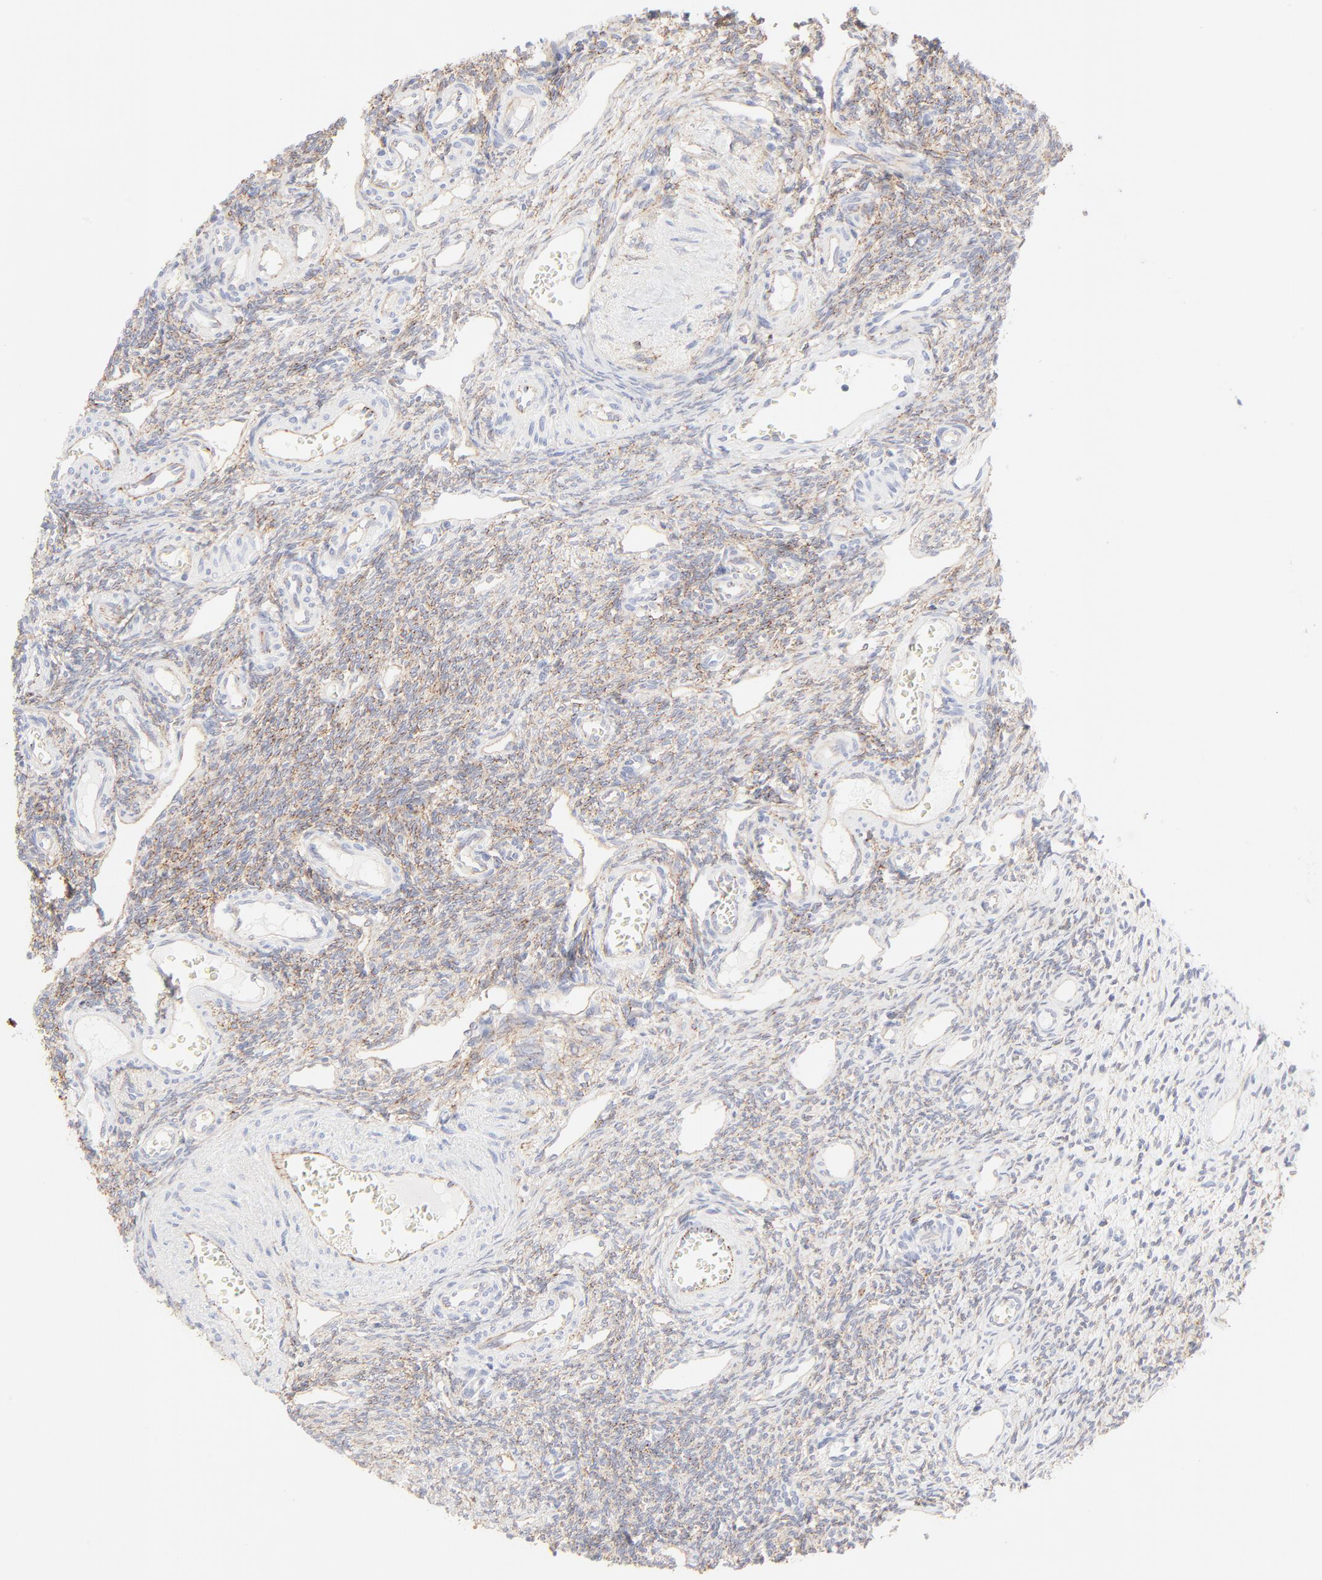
{"staining": {"intensity": "negative", "quantity": "none", "location": "none"}, "tissue": "ovary", "cell_type": "Ovarian stroma cells", "image_type": "normal", "snomed": [{"axis": "morphology", "description": "Normal tissue, NOS"}, {"axis": "topography", "description": "Ovary"}], "caption": "Immunohistochemistry (IHC) of normal human ovary shows no expression in ovarian stroma cells. (DAB (3,3'-diaminobenzidine) immunohistochemistry, high magnification).", "gene": "ITGA5", "patient": {"sex": "female", "age": 33}}